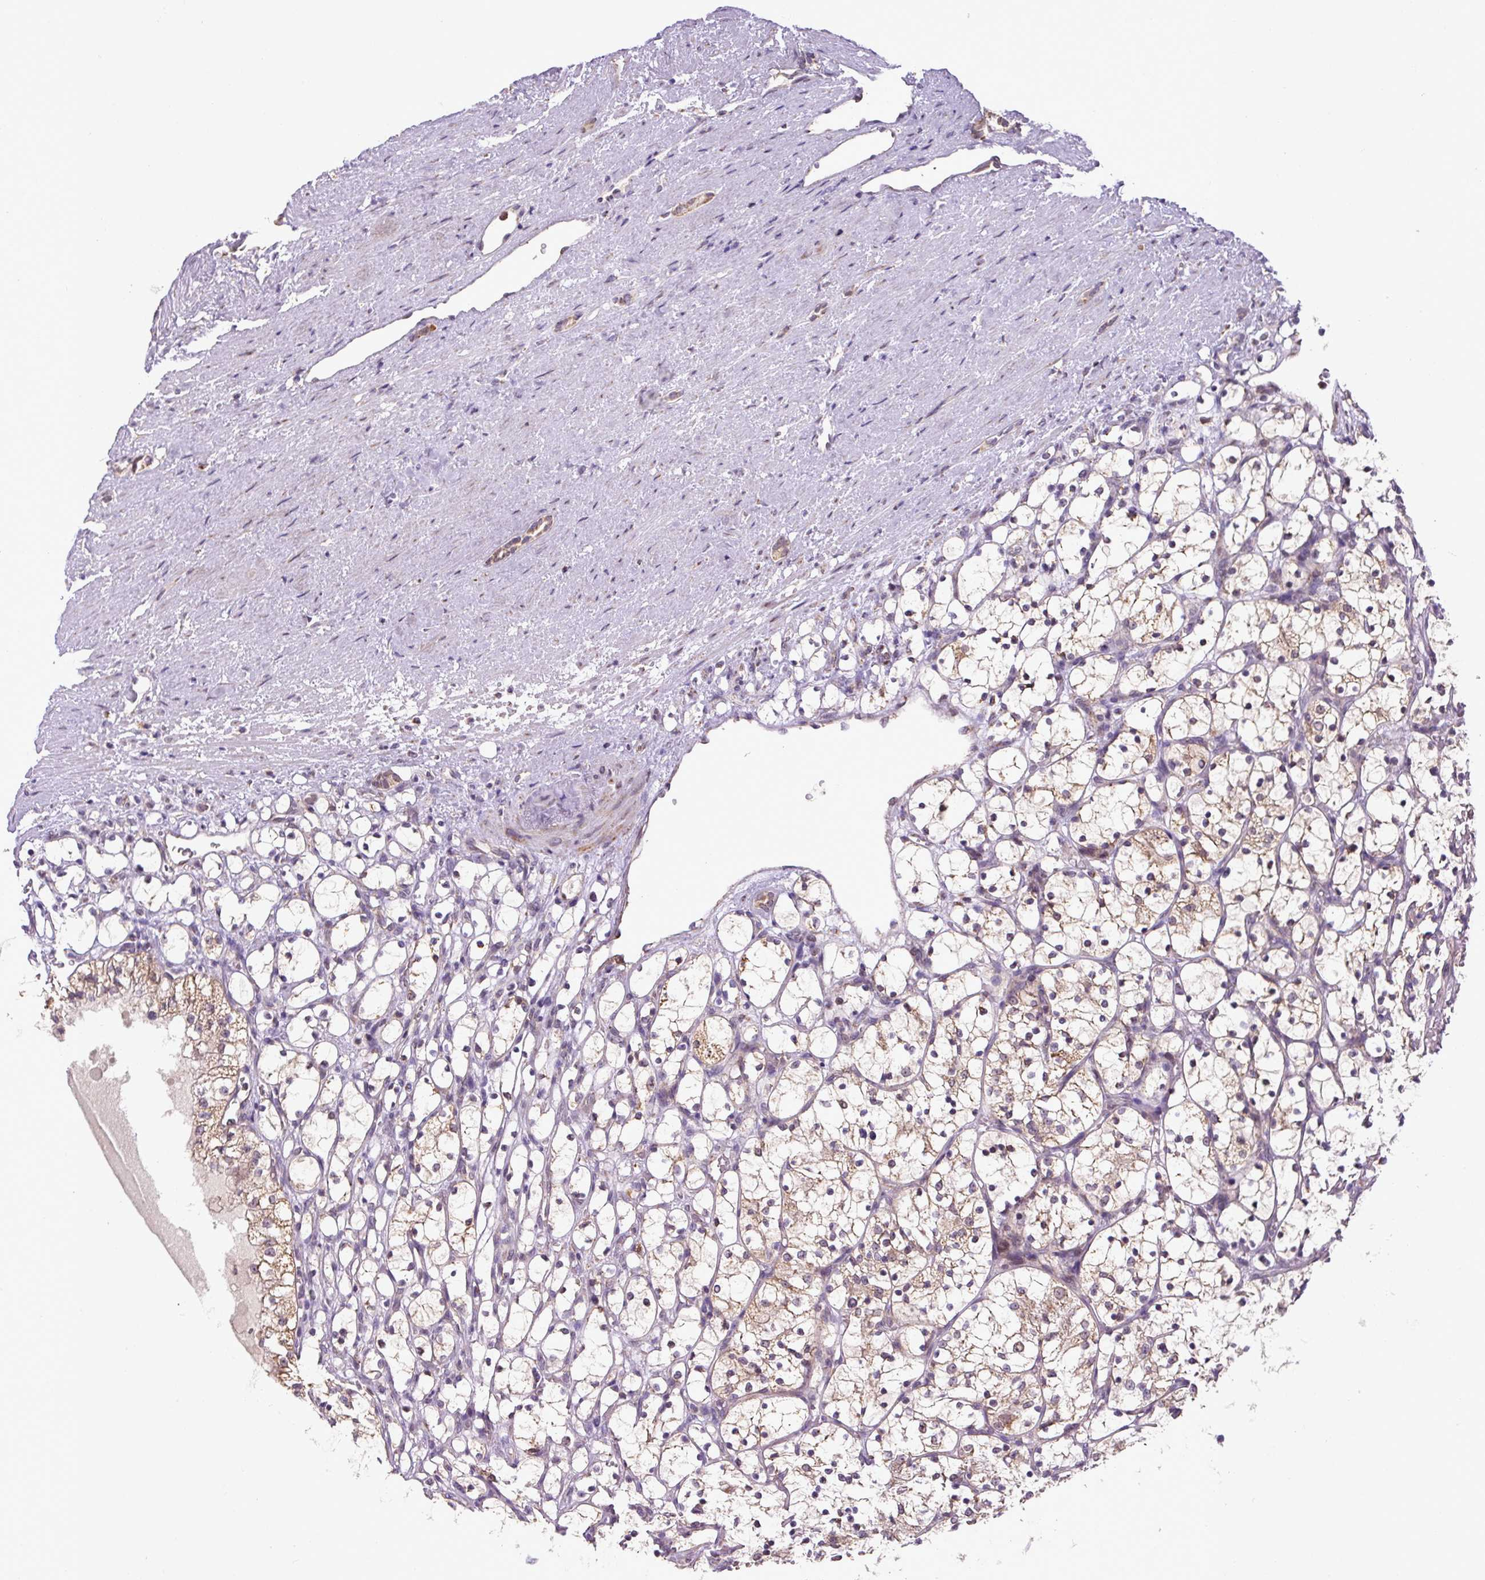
{"staining": {"intensity": "moderate", "quantity": "<25%", "location": "cytoplasmic/membranous"}, "tissue": "renal cancer", "cell_type": "Tumor cells", "image_type": "cancer", "snomed": [{"axis": "morphology", "description": "Adenocarcinoma, NOS"}, {"axis": "topography", "description": "Kidney"}], "caption": "This is an image of IHC staining of adenocarcinoma (renal), which shows moderate expression in the cytoplasmic/membranous of tumor cells.", "gene": "MFSD9", "patient": {"sex": "female", "age": 69}}